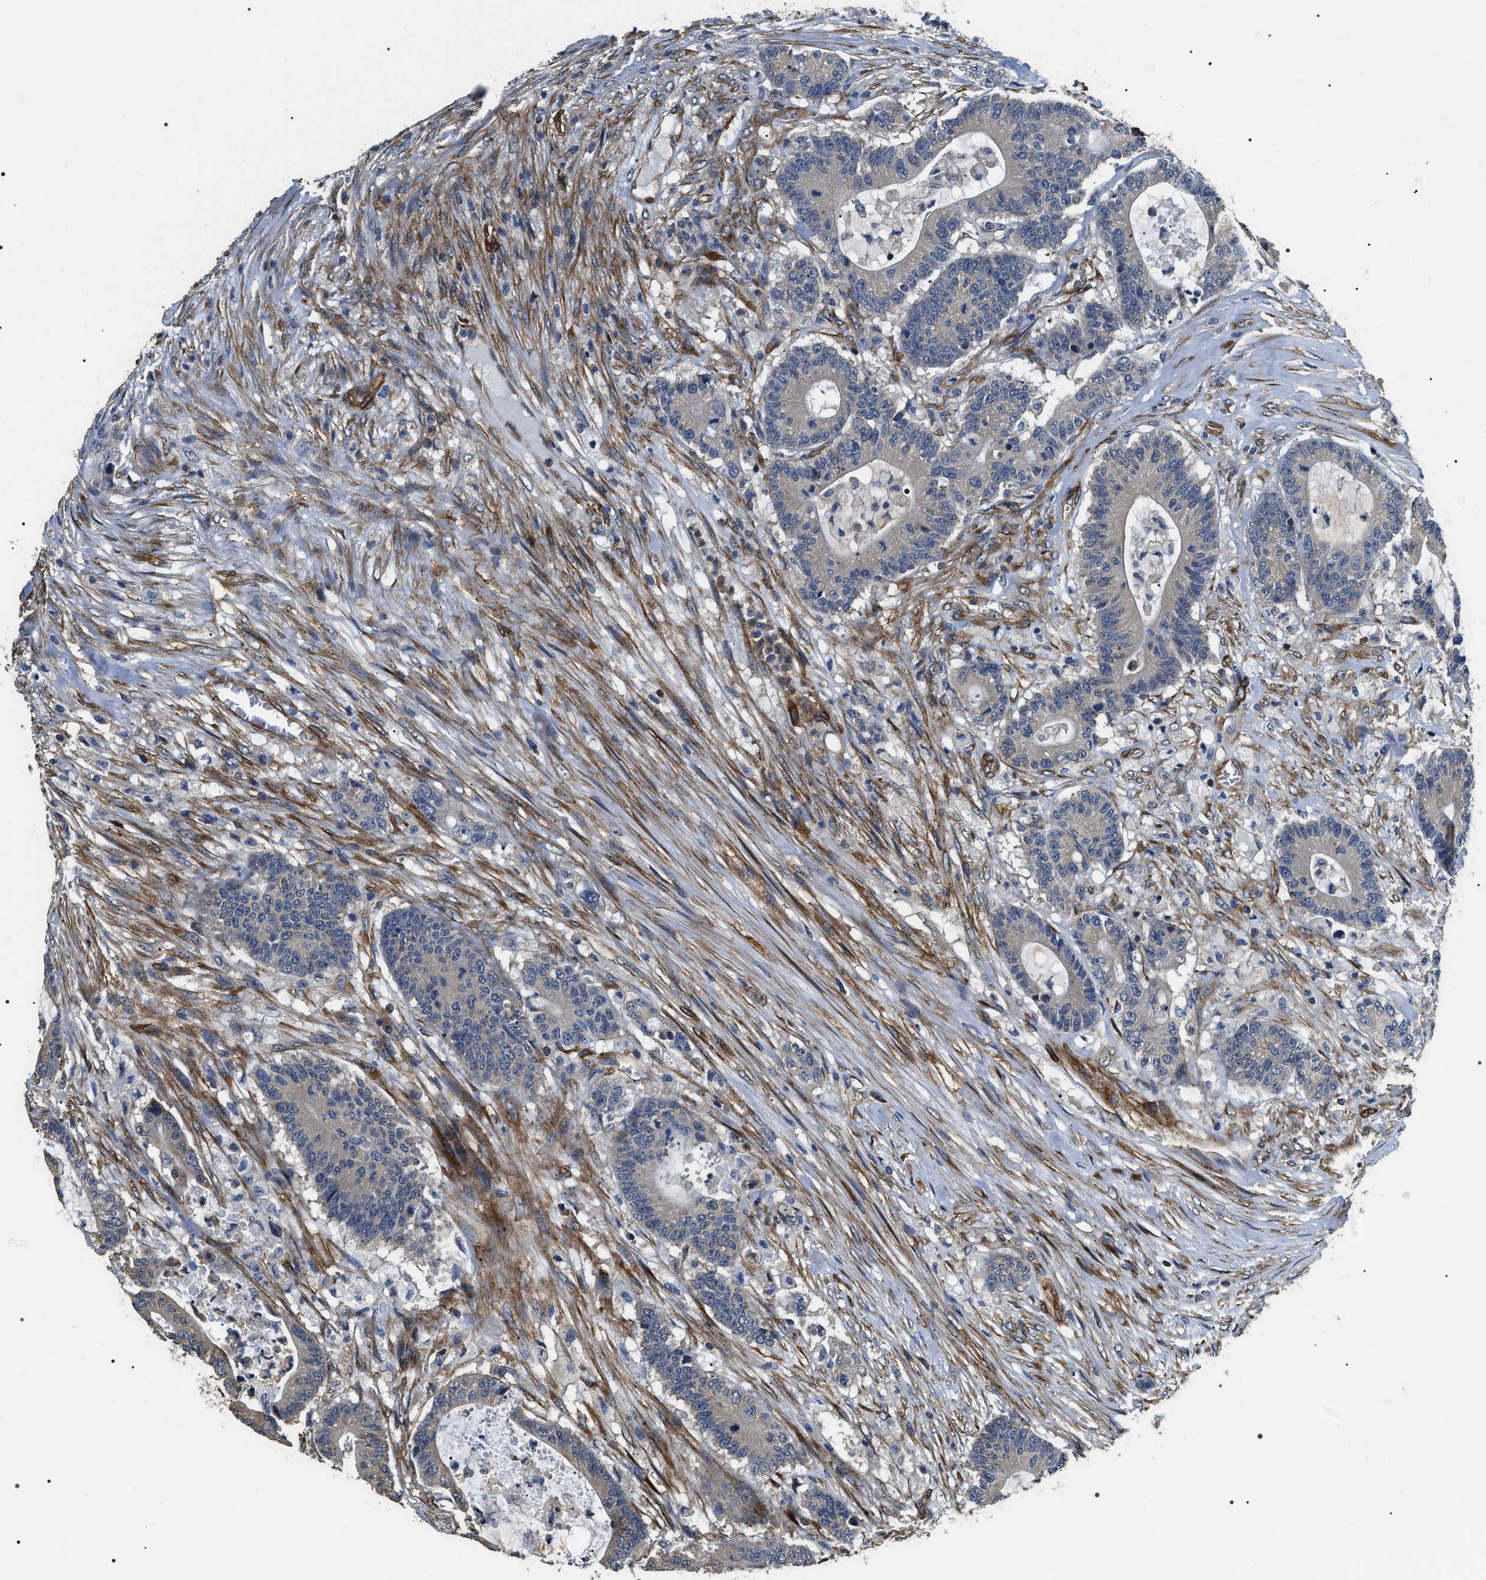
{"staining": {"intensity": "negative", "quantity": "none", "location": "none"}, "tissue": "colorectal cancer", "cell_type": "Tumor cells", "image_type": "cancer", "snomed": [{"axis": "morphology", "description": "Adenocarcinoma, NOS"}, {"axis": "topography", "description": "Colon"}], "caption": "Immunohistochemical staining of human adenocarcinoma (colorectal) displays no significant expression in tumor cells.", "gene": "ZC3HAV1L", "patient": {"sex": "female", "age": 84}}